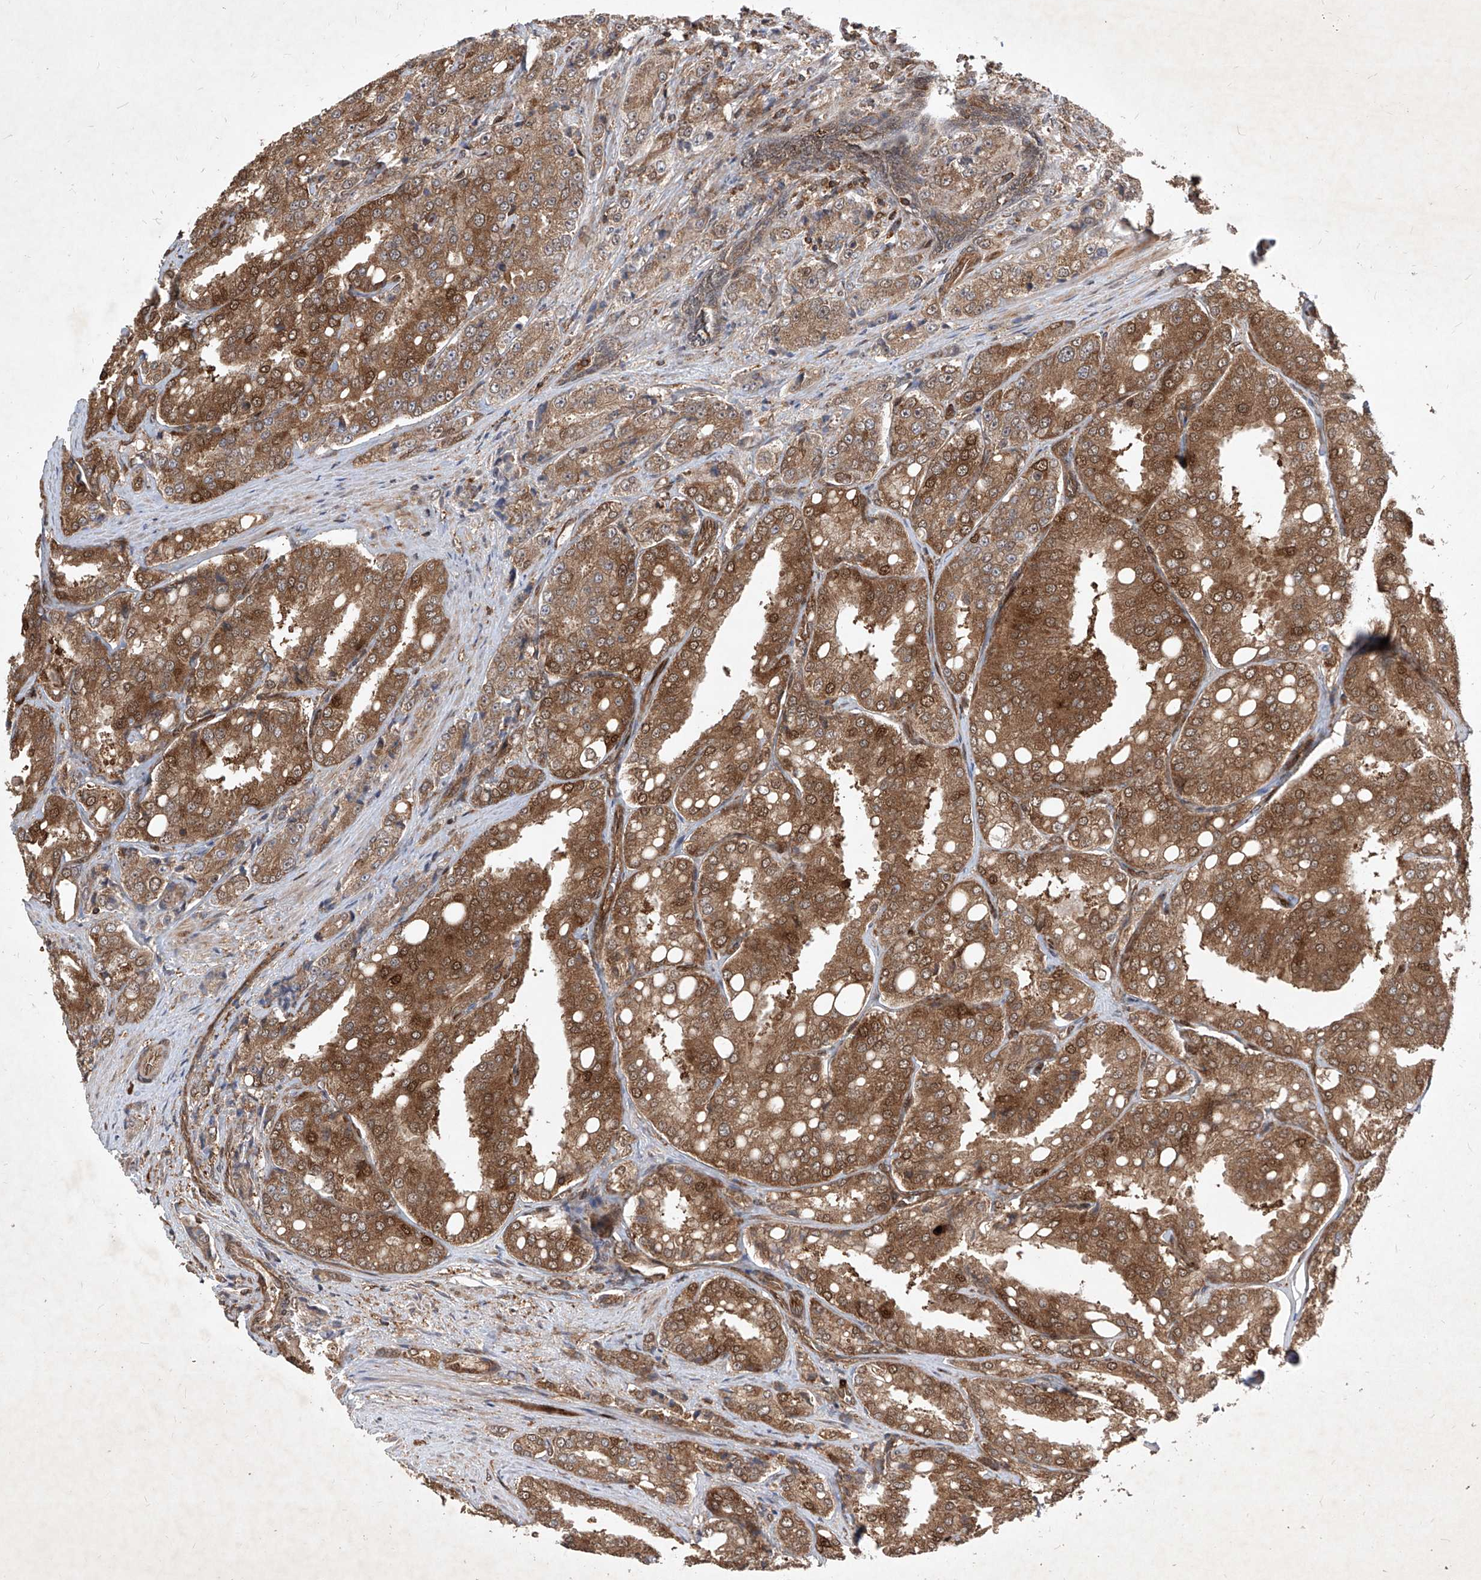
{"staining": {"intensity": "moderate", "quantity": ">75%", "location": "cytoplasmic/membranous,nuclear"}, "tissue": "prostate cancer", "cell_type": "Tumor cells", "image_type": "cancer", "snomed": [{"axis": "morphology", "description": "Adenocarcinoma, High grade"}, {"axis": "topography", "description": "Prostate"}], "caption": "Tumor cells exhibit medium levels of moderate cytoplasmic/membranous and nuclear staining in approximately >75% of cells in human prostate cancer (adenocarcinoma (high-grade)). The staining is performed using DAB brown chromogen to label protein expression. The nuclei are counter-stained blue using hematoxylin.", "gene": "MAGED2", "patient": {"sex": "male", "age": 50}}